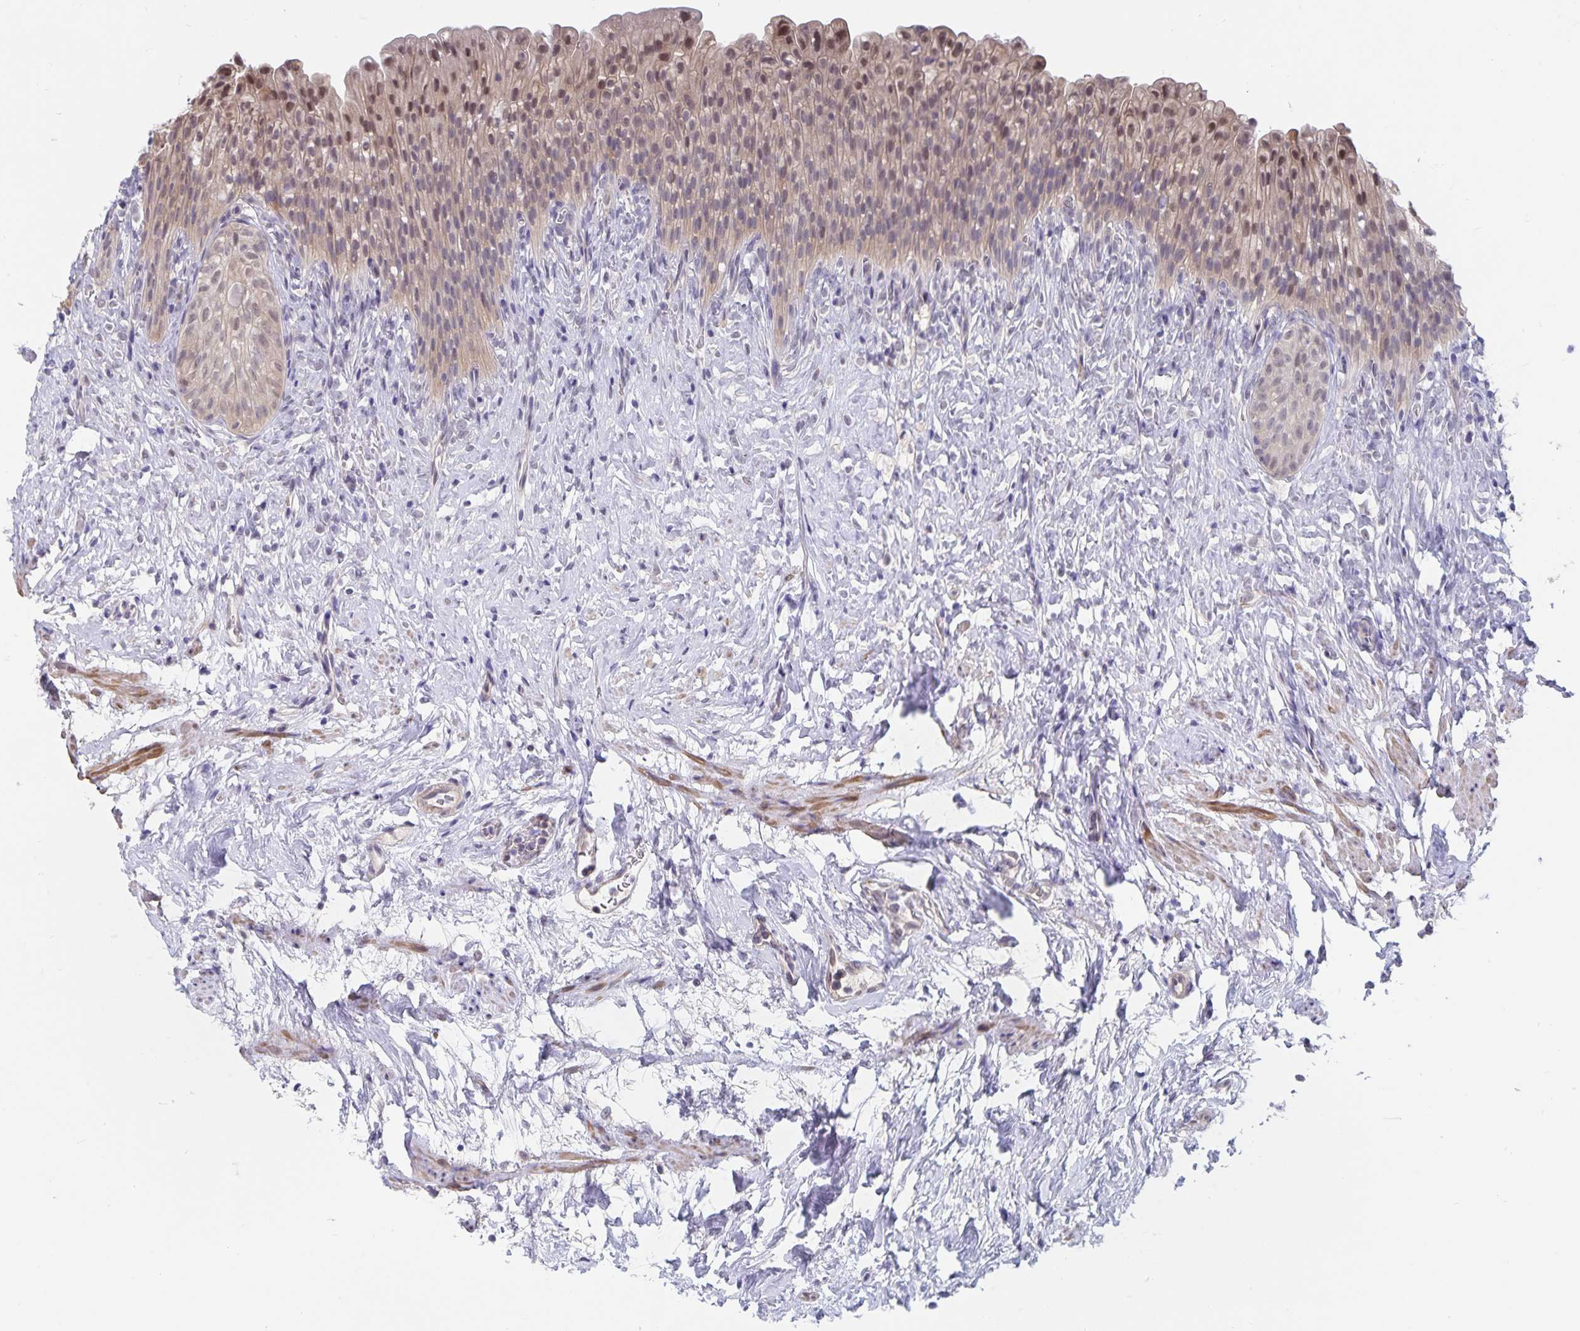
{"staining": {"intensity": "moderate", "quantity": "<25%", "location": "nuclear"}, "tissue": "urinary bladder", "cell_type": "Urothelial cells", "image_type": "normal", "snomed": [{"axis": "morphology", "description": "Normal tissue, NOS"}, {"axis": "topography", "description": "Urinary bladder"}, {"axis": "topography", "description": "Prostate"}], "caption": "Urinary bladder stained with DAB (3,3'-diaminobenzidine) immunohistochemistry (IHC) shows low levels of moderate nuclear expression in about <25% of urothelial cells. (Brightfield microscopy of DAB IHC at high magnification).", "gene": "BAG6", "patient": {"sex": "male", "age": 76}}